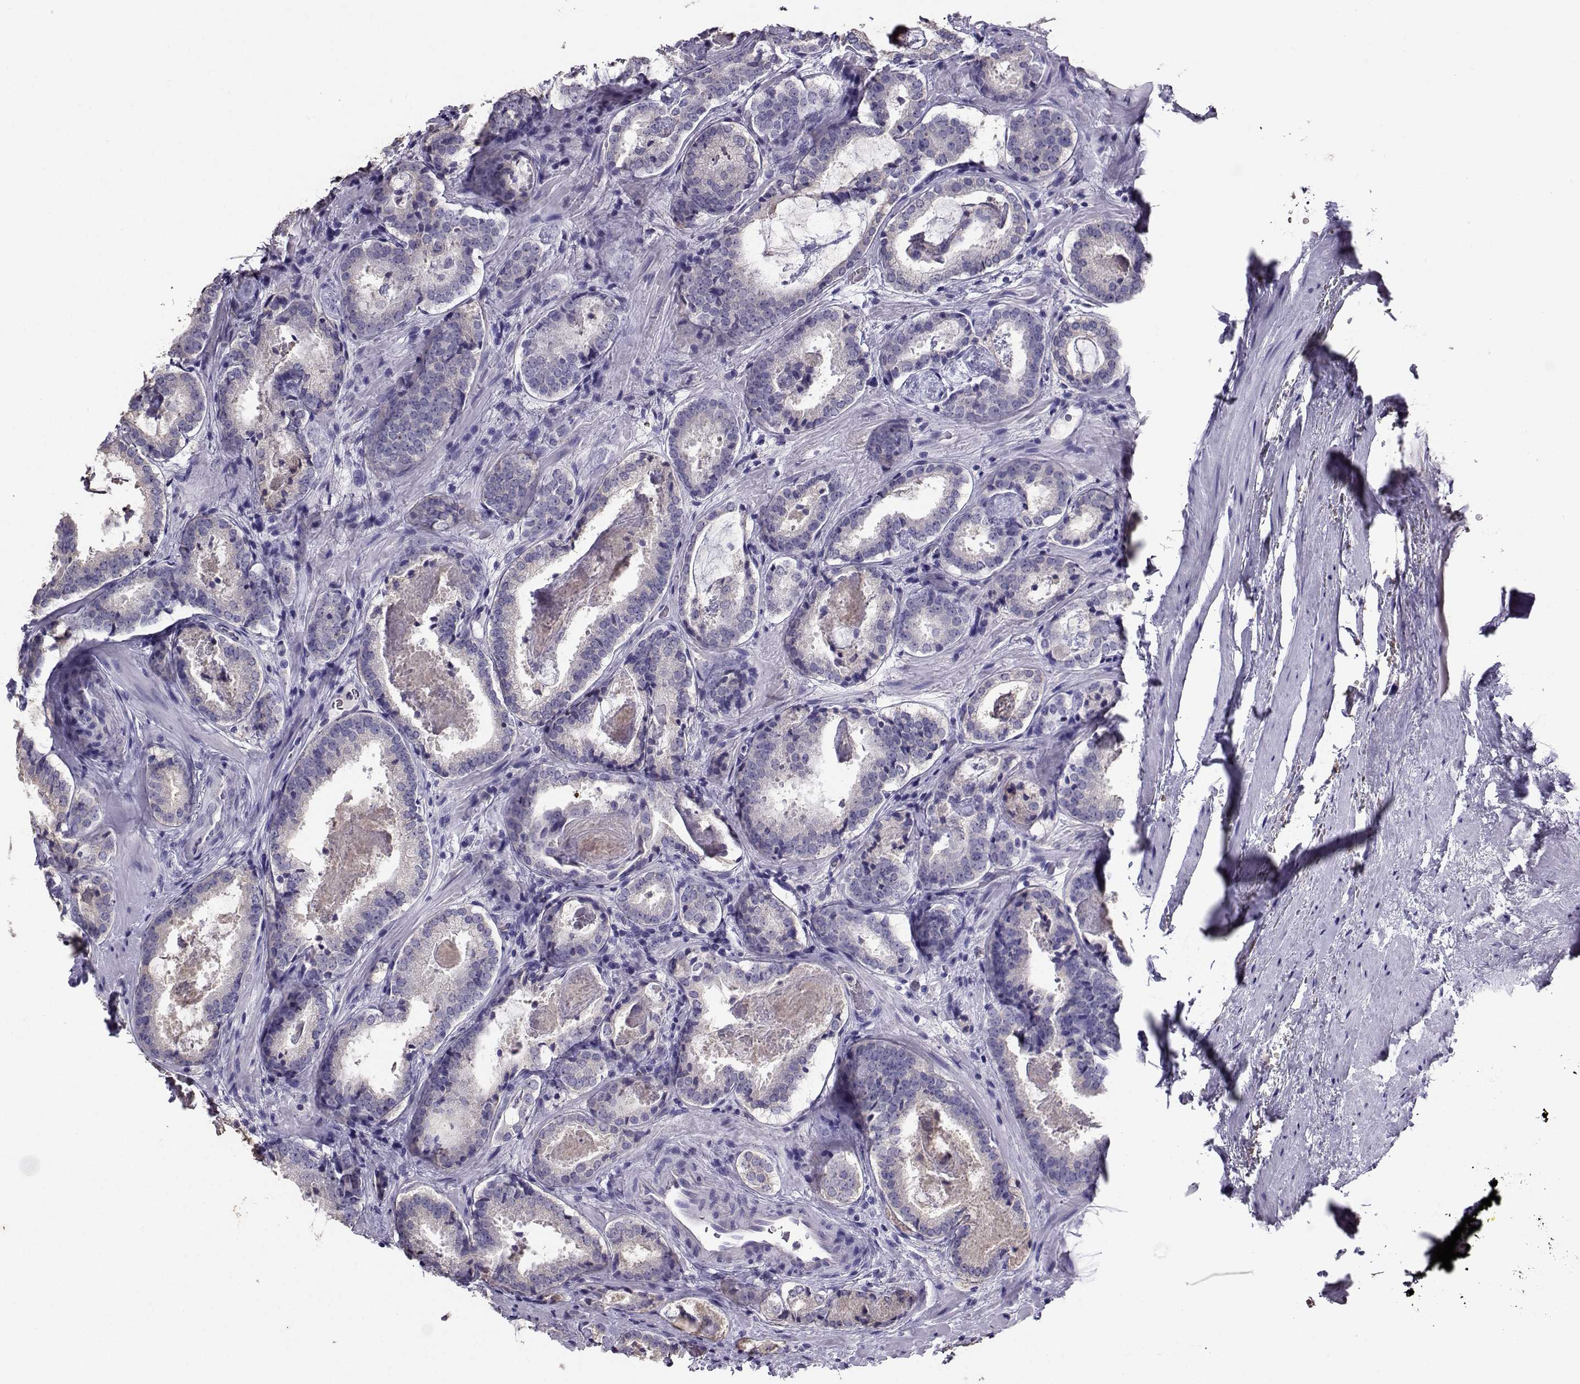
{"staining": {"intensity": "negative", "quantity": "none", "location": "none"}, "tissue": "prostate cancer", "cell_type": "Tumor cells", "image_type": "cancer", "snomed": [{"axis": "morphology", "description": "Adenocarcinoma, NOS"}, {"axis": "morphology", "description": "Adenocarcinoma, High grade"}, {"axis": "topography", "description": "Prostate"}], "caption": "Adenocarcinoma (prostate) was stained to show a protein in brown. There is no significant expression in tumor cells. The staining is performed using DAB (3,3'-diaminobenzidine) brown chromogen with nuclei counter-stained in using hematoxylin.", "gene": "CLUL1", "patient": {"sex": "male", "age": 62}}